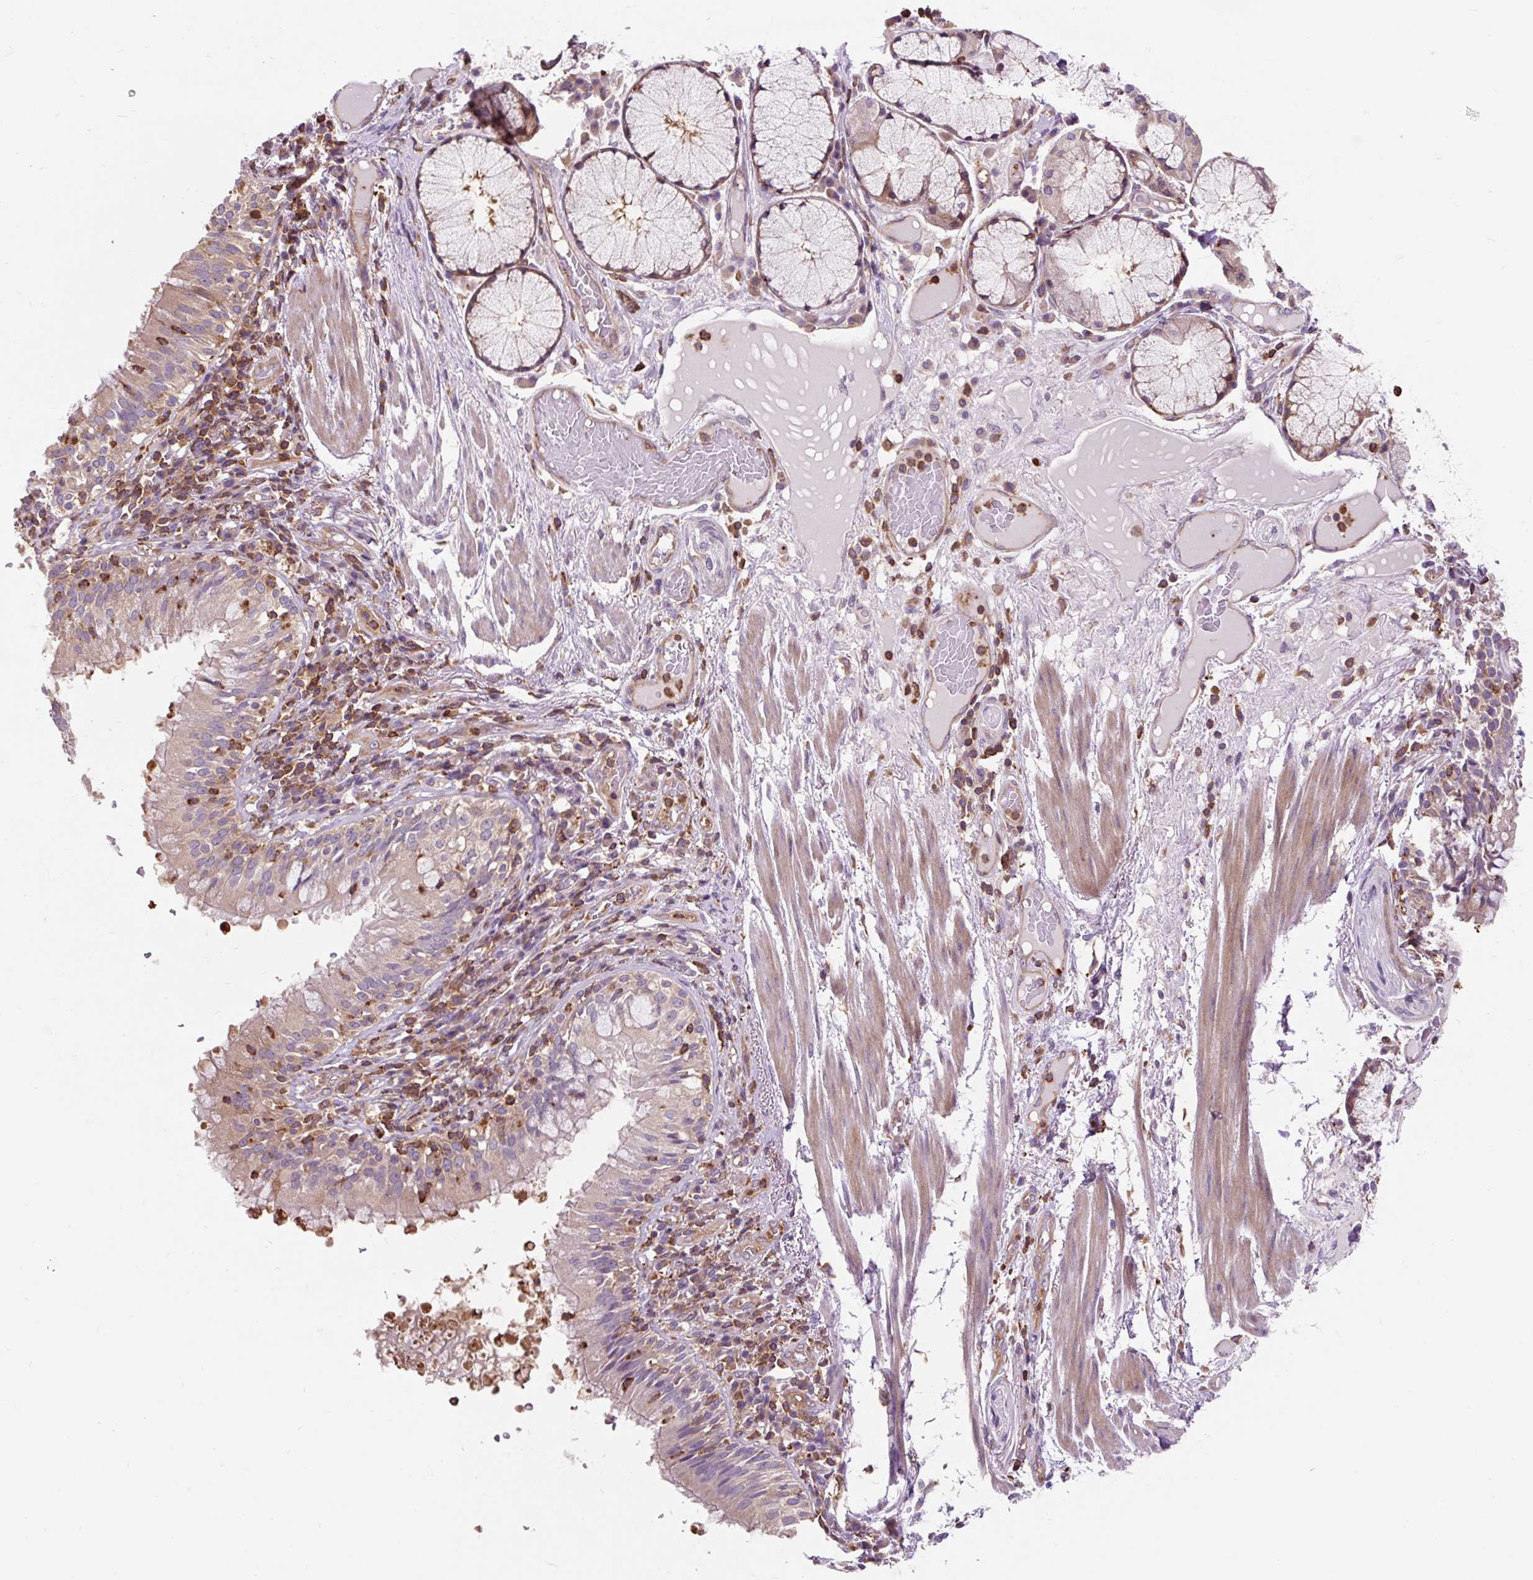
{"staining": {"intensity": "negative", "quantity": "none", "location": "none"}, "tissue": "adipose tissue", "cell_type": "Adipocytes", "image_type": "normal", "snomed": [{"axis": "morphology", "description": "Normal tissue, NOS"}, {"axis": "topography", "description": "Cartilage tissue"}, {"axis": "topography", "description": "Bronchus"}], "caption": "The micrograph shows no significant expression in adipocytes of adipose tissue.", "gene": "CISD3", "patient": {"sex": "male", "age": 56}}